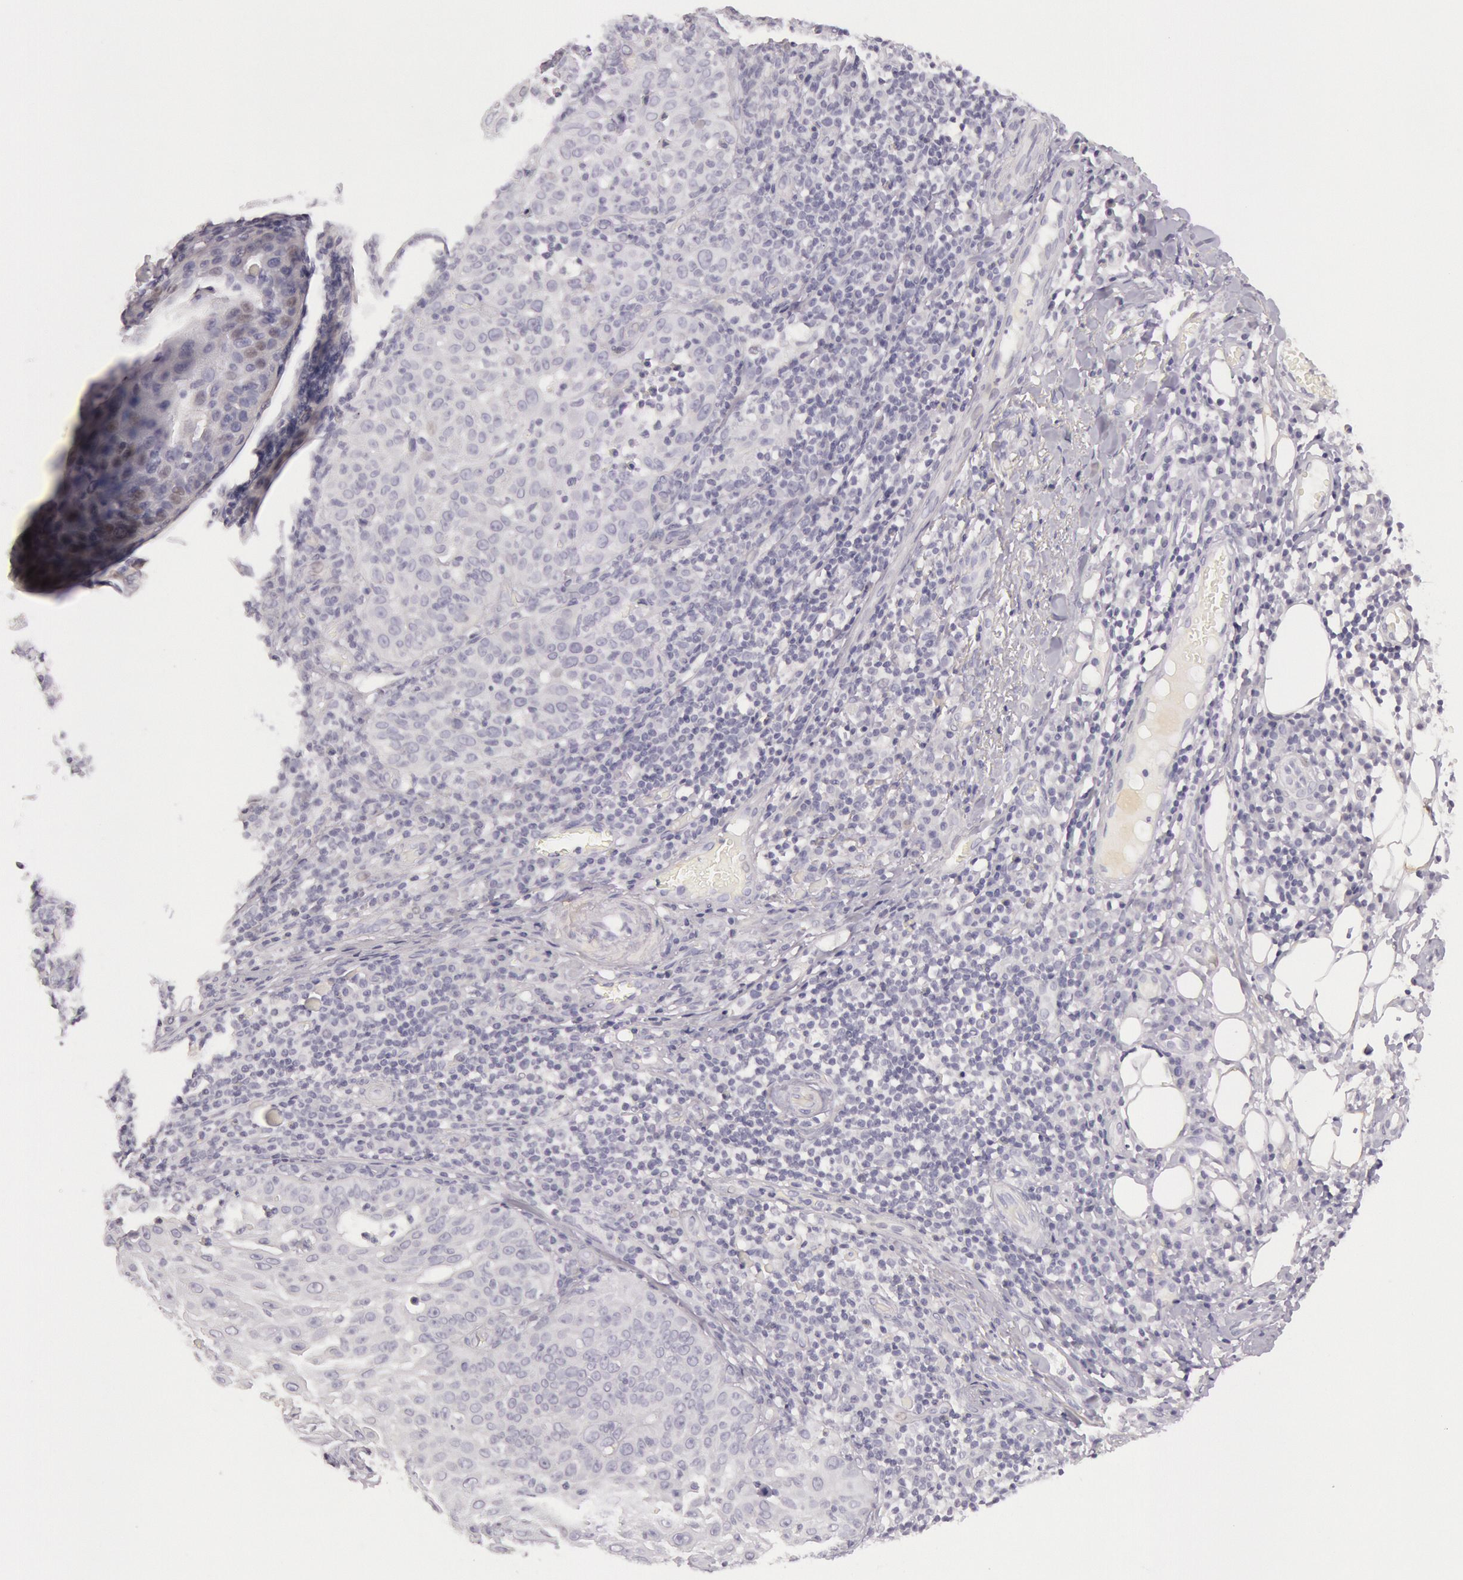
{"staining": {"intensity": "negative", "quantity": "none", "location": "none"}, "tissue": "skin cancer", "cell_type": "Tumor cells", "image_type": "cancer", "snomed": [{"axis": "morphology", "description": "Squamous cell carcinoma, NOS"}, {"axis": "topography", "description": "Skin"}], "caption": "High power microscopy histopathology image of an immunohistochemistry (IHC) image of skin squamous cell carcinoma, revealing no significant expression in tumor cells.", "gene": "CKB", "patient": {"sex": "female", "age": 89}}